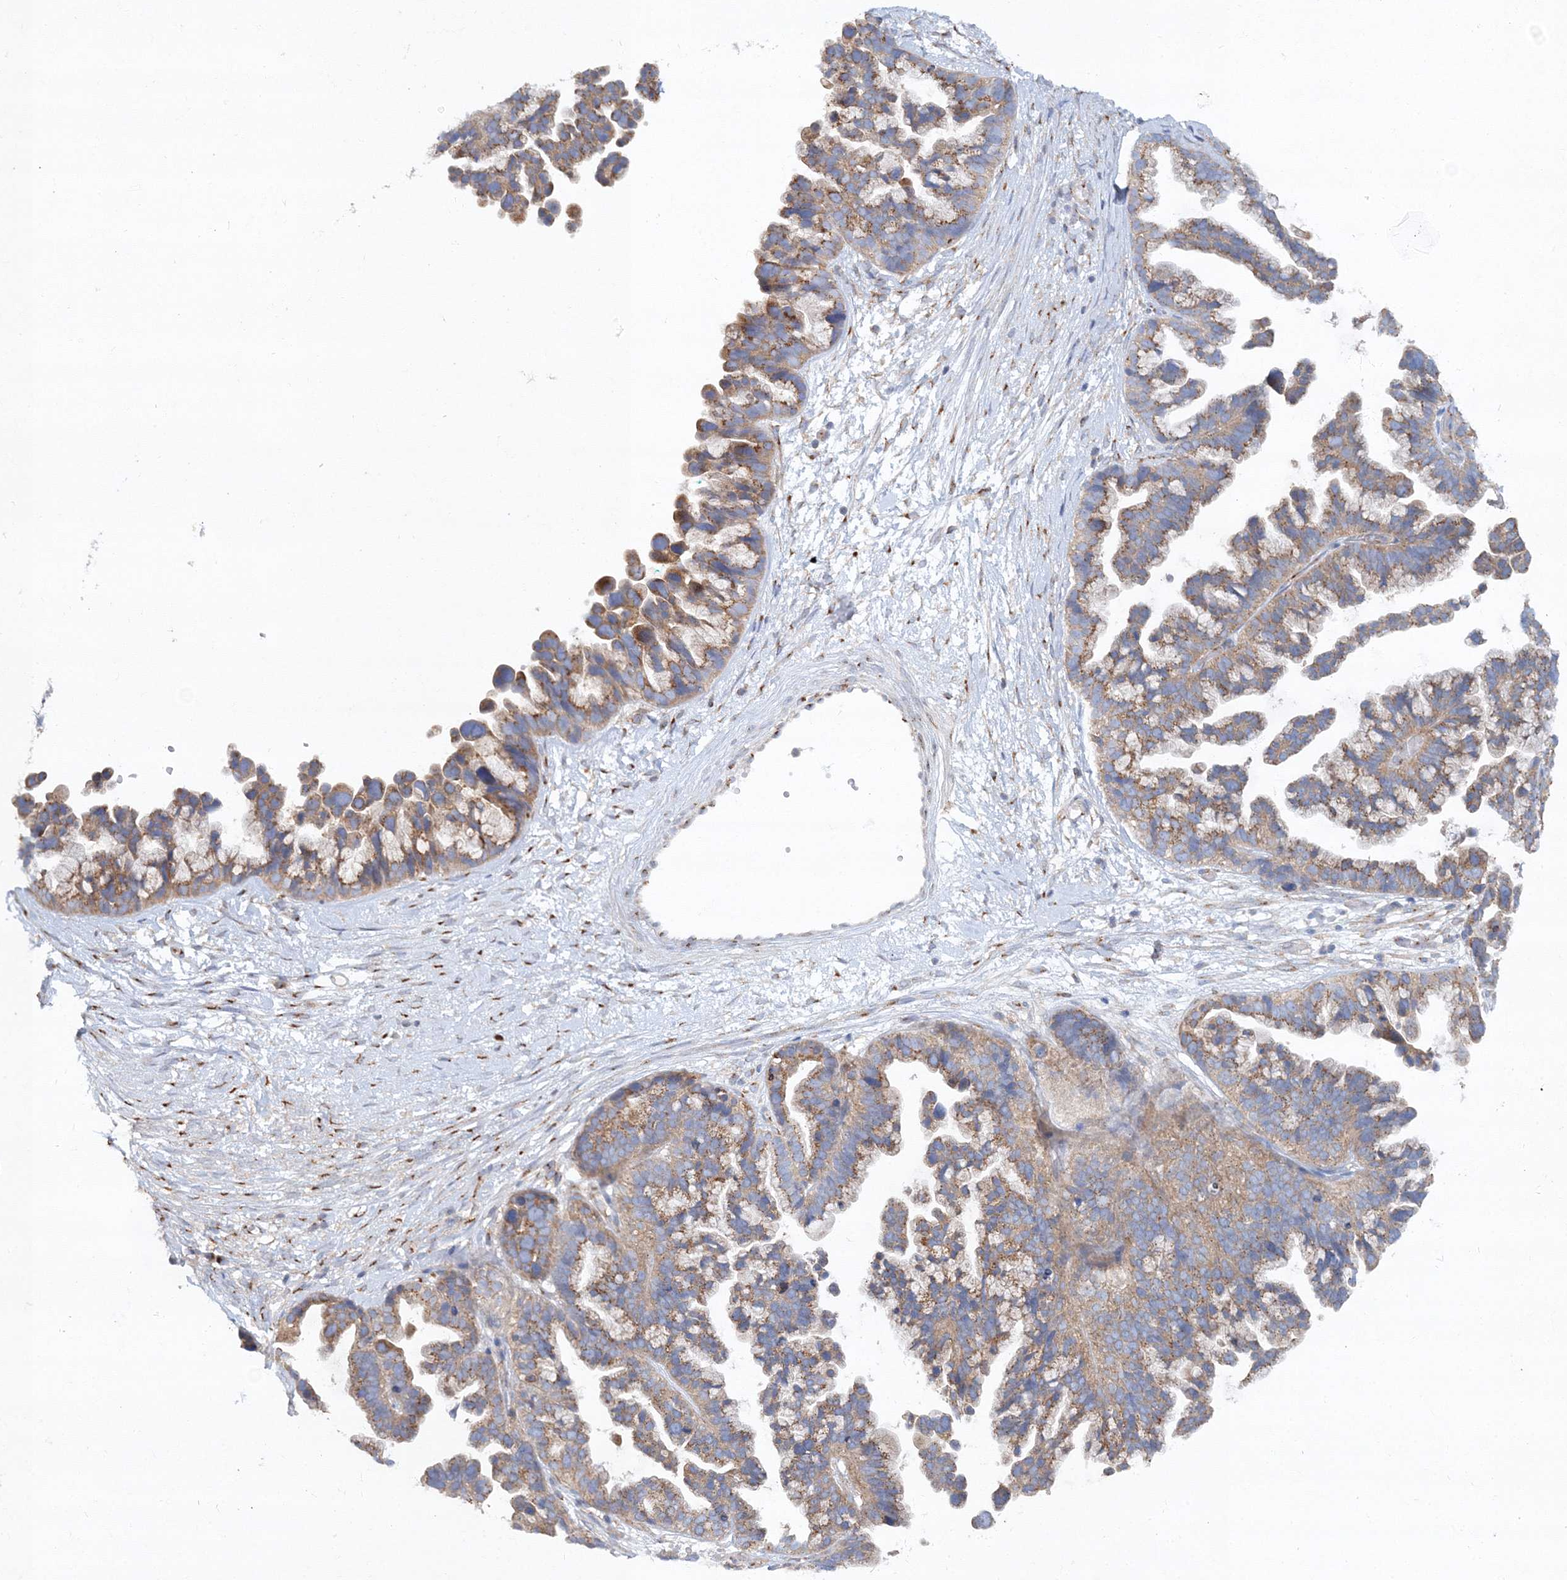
{"staining": {"intensity": "moderate", "quantity": ">75%", "location": "cytoplasmic/membranous"}, "tissue": "ovarian cancer", "cell_type": "Tumor cells", "image_type": "cancer", "snomed": [{"axis": "morphology", "description": "Cystadenocarcinoma, serous, NOS"}, {"axis": "topography", "description": "Ovary"}], "caption": "Ovarian cancer was stained to show a protein in brown. There is medium levels of moderate cytoplasmic/membranous expression in about >75% of tumor cells. The staining is performed using DAB brown chromogen to label protein expression. The nuclei are counter-stained blue using hematoxylin.", "gene": "SEC23IP", "patient": {"sex": "female", "age": 56}}